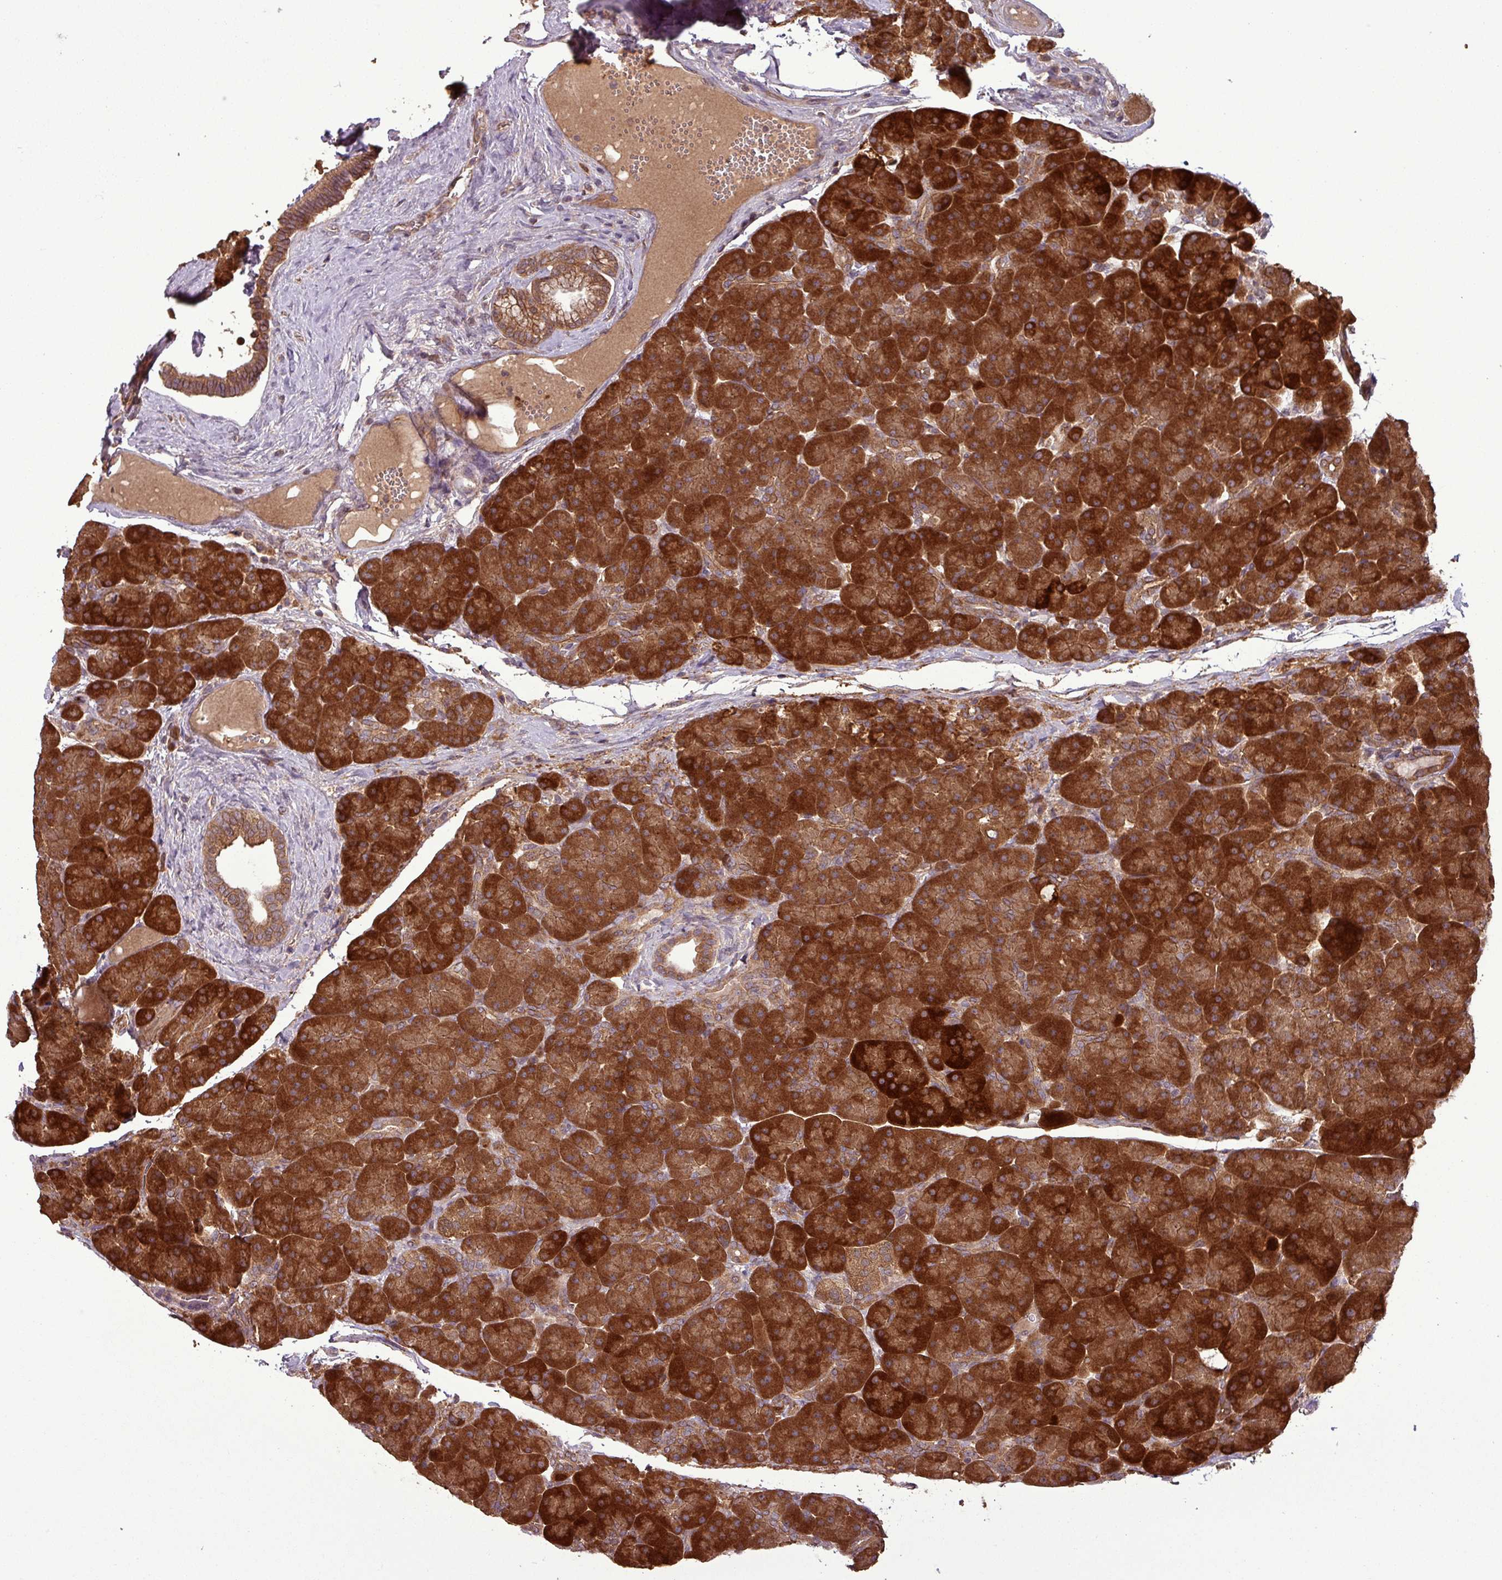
{"staining": {"intensity": "strong", "quantity": ">75%", "location": "cytoplasmic/membranous"}, "tissue": "pancreas", "cell_type": "Exocrine glandular cells", "image_type": "normal", "snomed": [{"axis": "morphology", "description": "Normal tissue, NOS"}, {"axis": "topography", "description": "Pancreas"}], "caption": "Immunohistochemical staining of unremarkable human pancreas exhibits strong cytoplasmic/membranous protein staining in about >75% of exocrine glandular cells. (IHC, brightfield microscopy, high magnification).", "gene": "NT5C3A", "patient": {"sex": "male", "age": 66}}